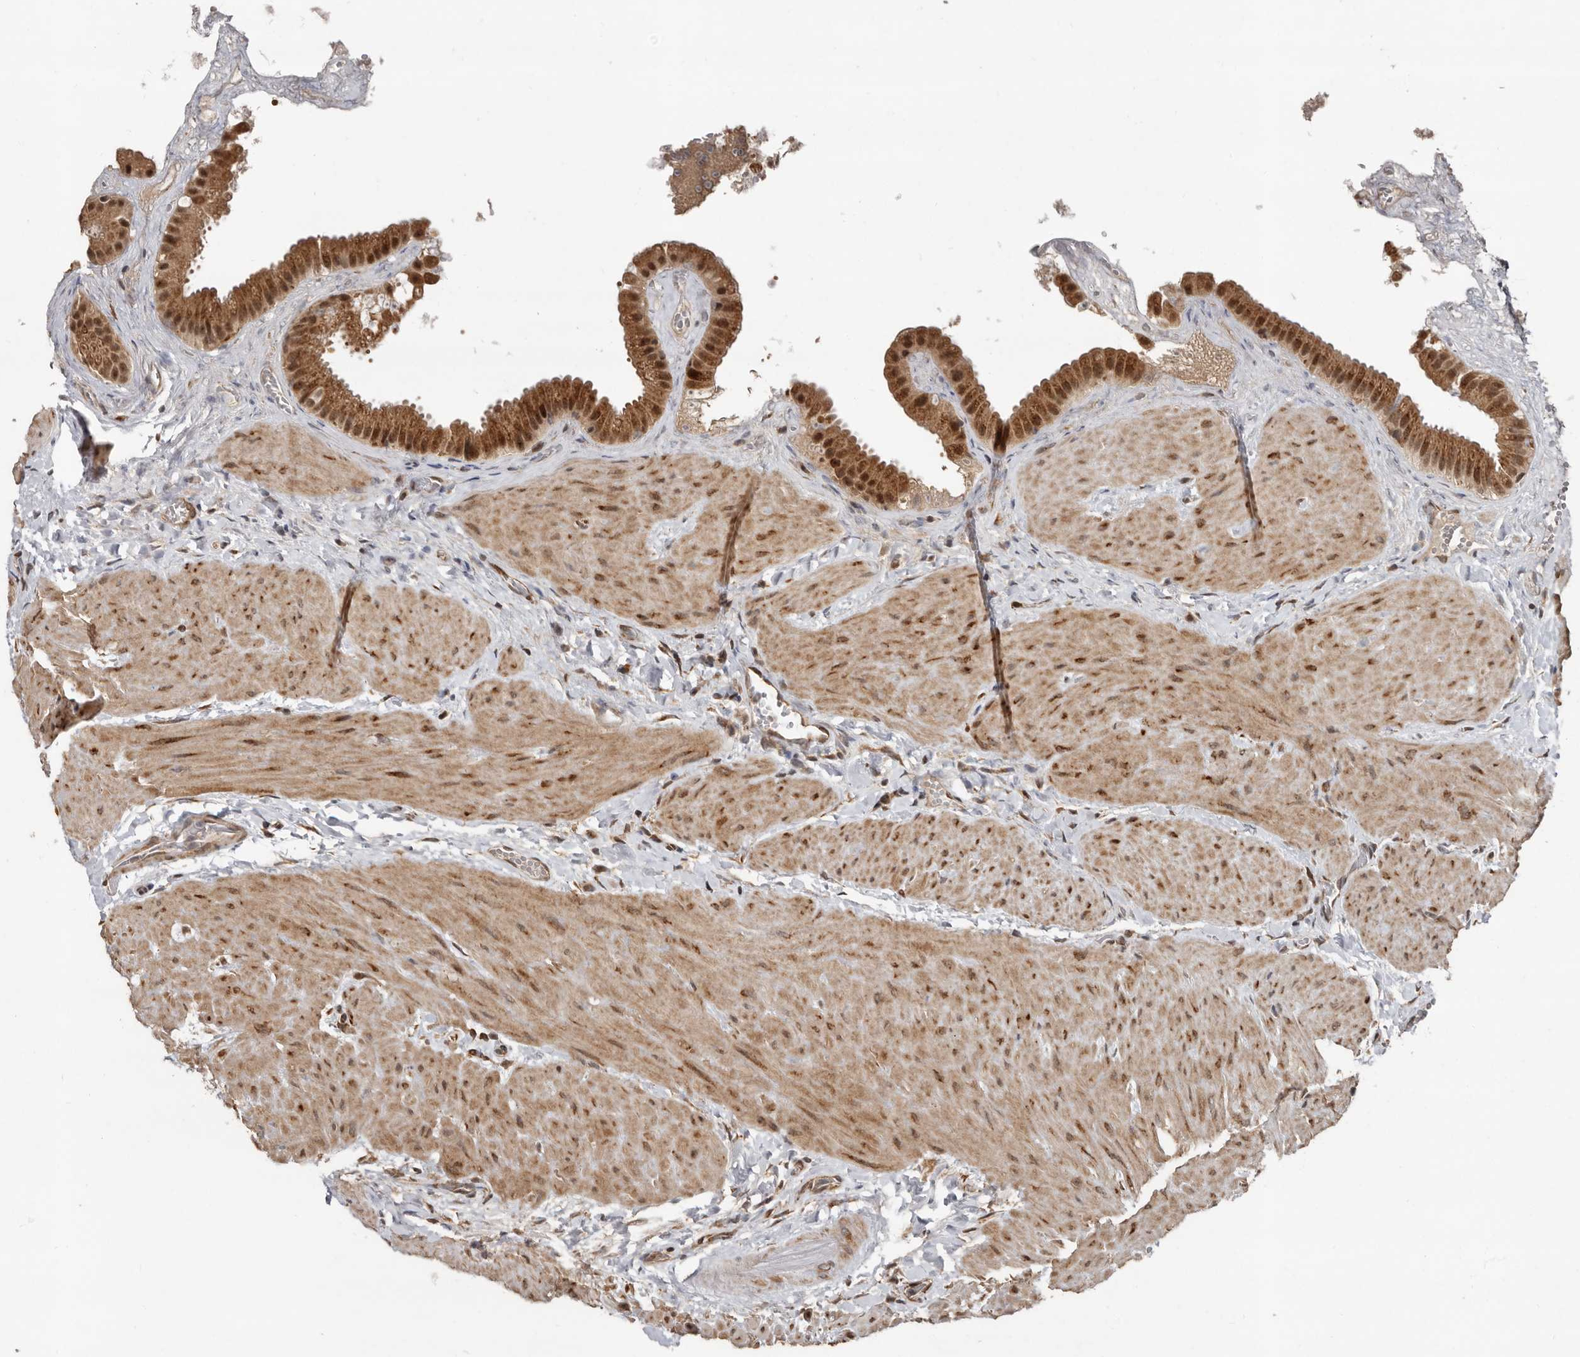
{"staining": {"intensity": "strong", "quantity": ">75%", "location": "cytoplasmic/membranous,nuclear"}, "tissue": "gallbladder", "cell_type": "Glandular cells", "image_type": "normal", "snomed": [{"axis": "morphology", "description": "Normal tissue, NOS"}, {"axis": "topography", "description": "Gallbladder"}], "caption": "A micrograph of gallbladder stained for a protein exhibits strong cytoplasmic/membranous,nuclear brown staining in glandular cells. The staining is performed using DAB (3,3'-diaminobenzidine) brown chromogen to label protein expression. The nuclei are counter-stained blue using hematoxylin.", "gene": "LRGUK", "patient": {"sex": "male", "age": 55}}